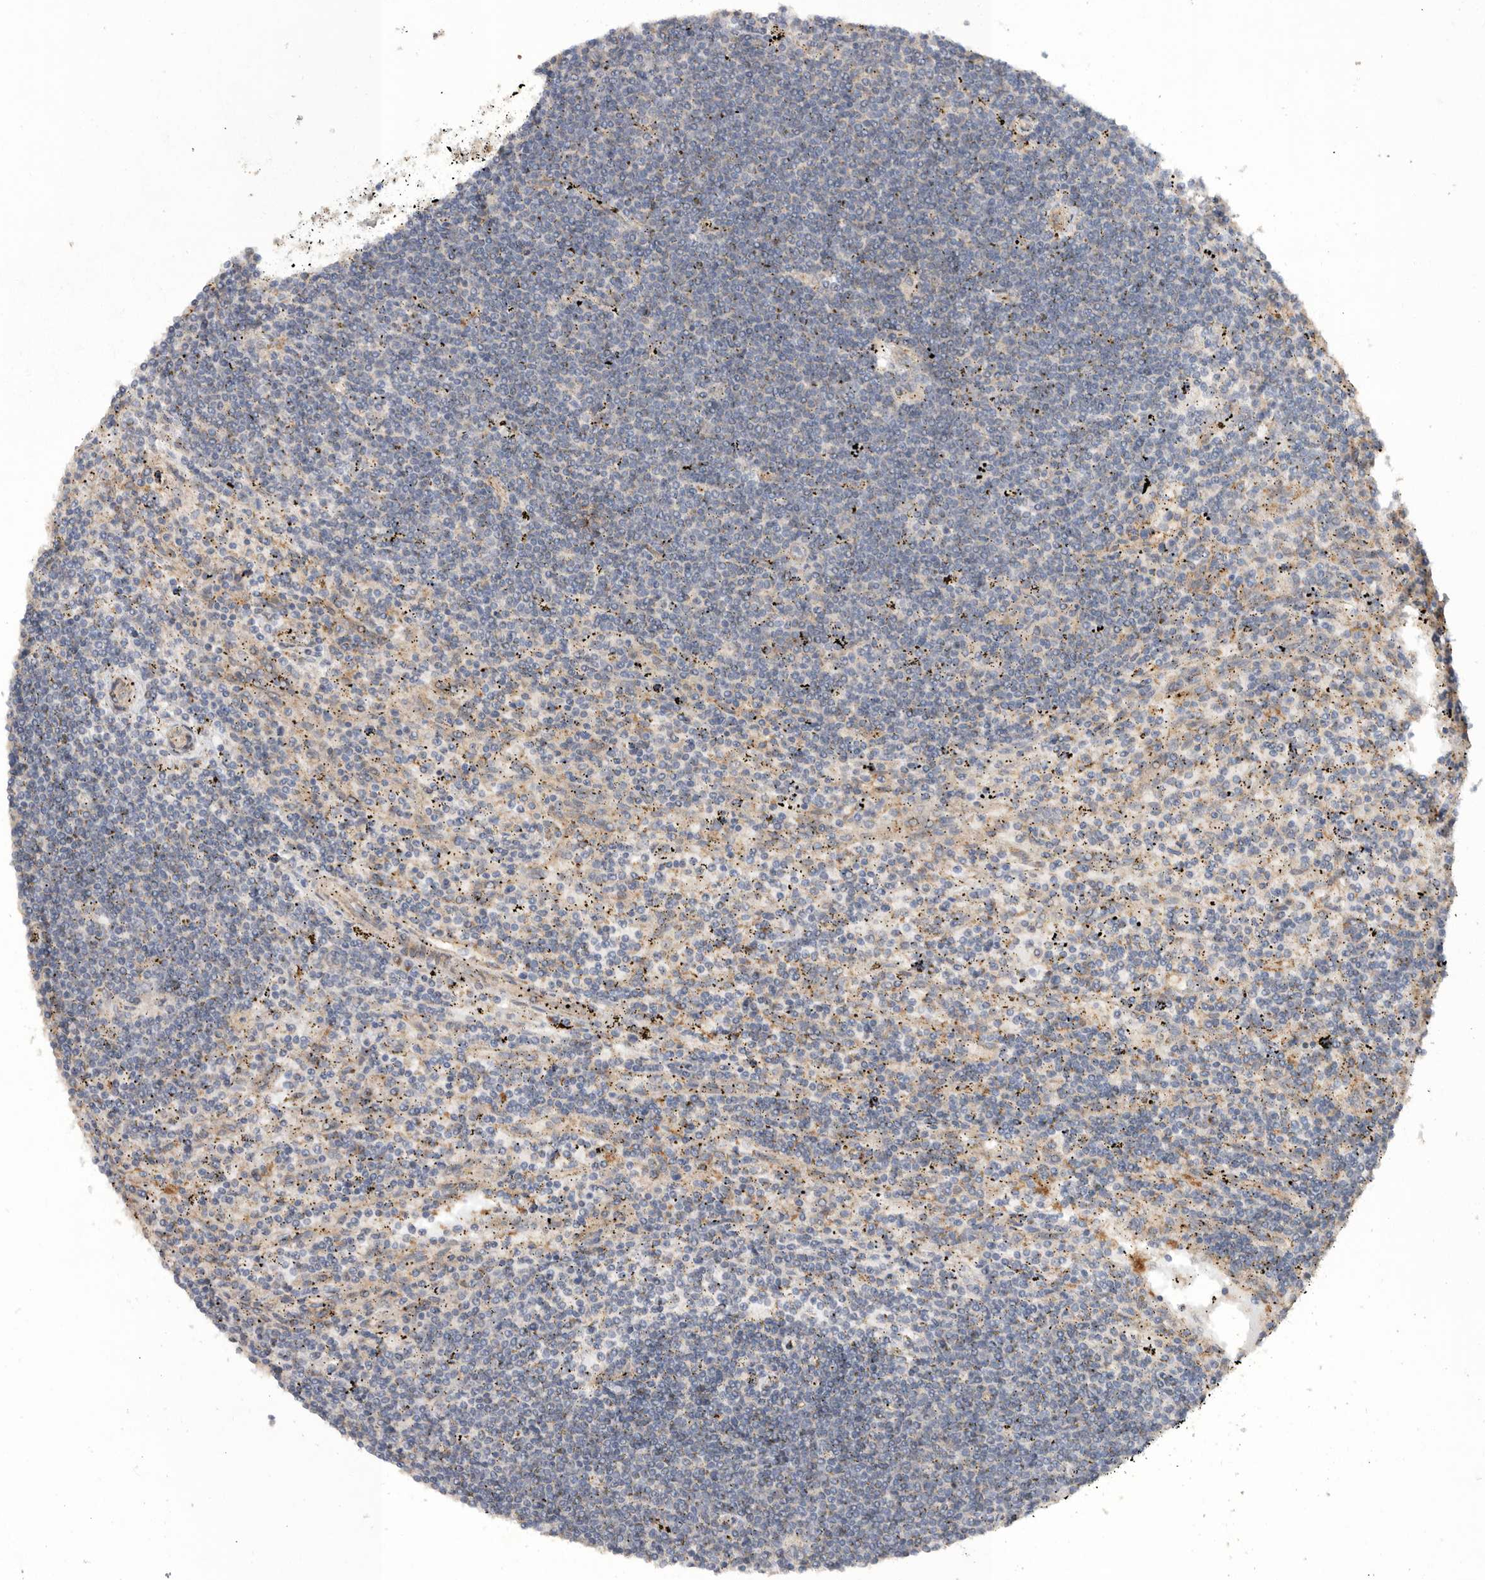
{"staining": {"intensity": "negative", "quantity": "none", "location": "none"}, "tissue": "lymphoma", "cell_type": "Tumor cells", "image_type": "cancer", "snomed": [{"axis": "morphology", "description": "Malignant lymphoma, non-Hodgkin's type, Low grade"}, {"axis": "topography", "description": "Spleen"}], "caption": "Lymphoma was stained to show a protein in brown. There is no significant staining in tumor cells.", "gene": "PODXL2", "patient": {"sex": "male", "age": 76}}